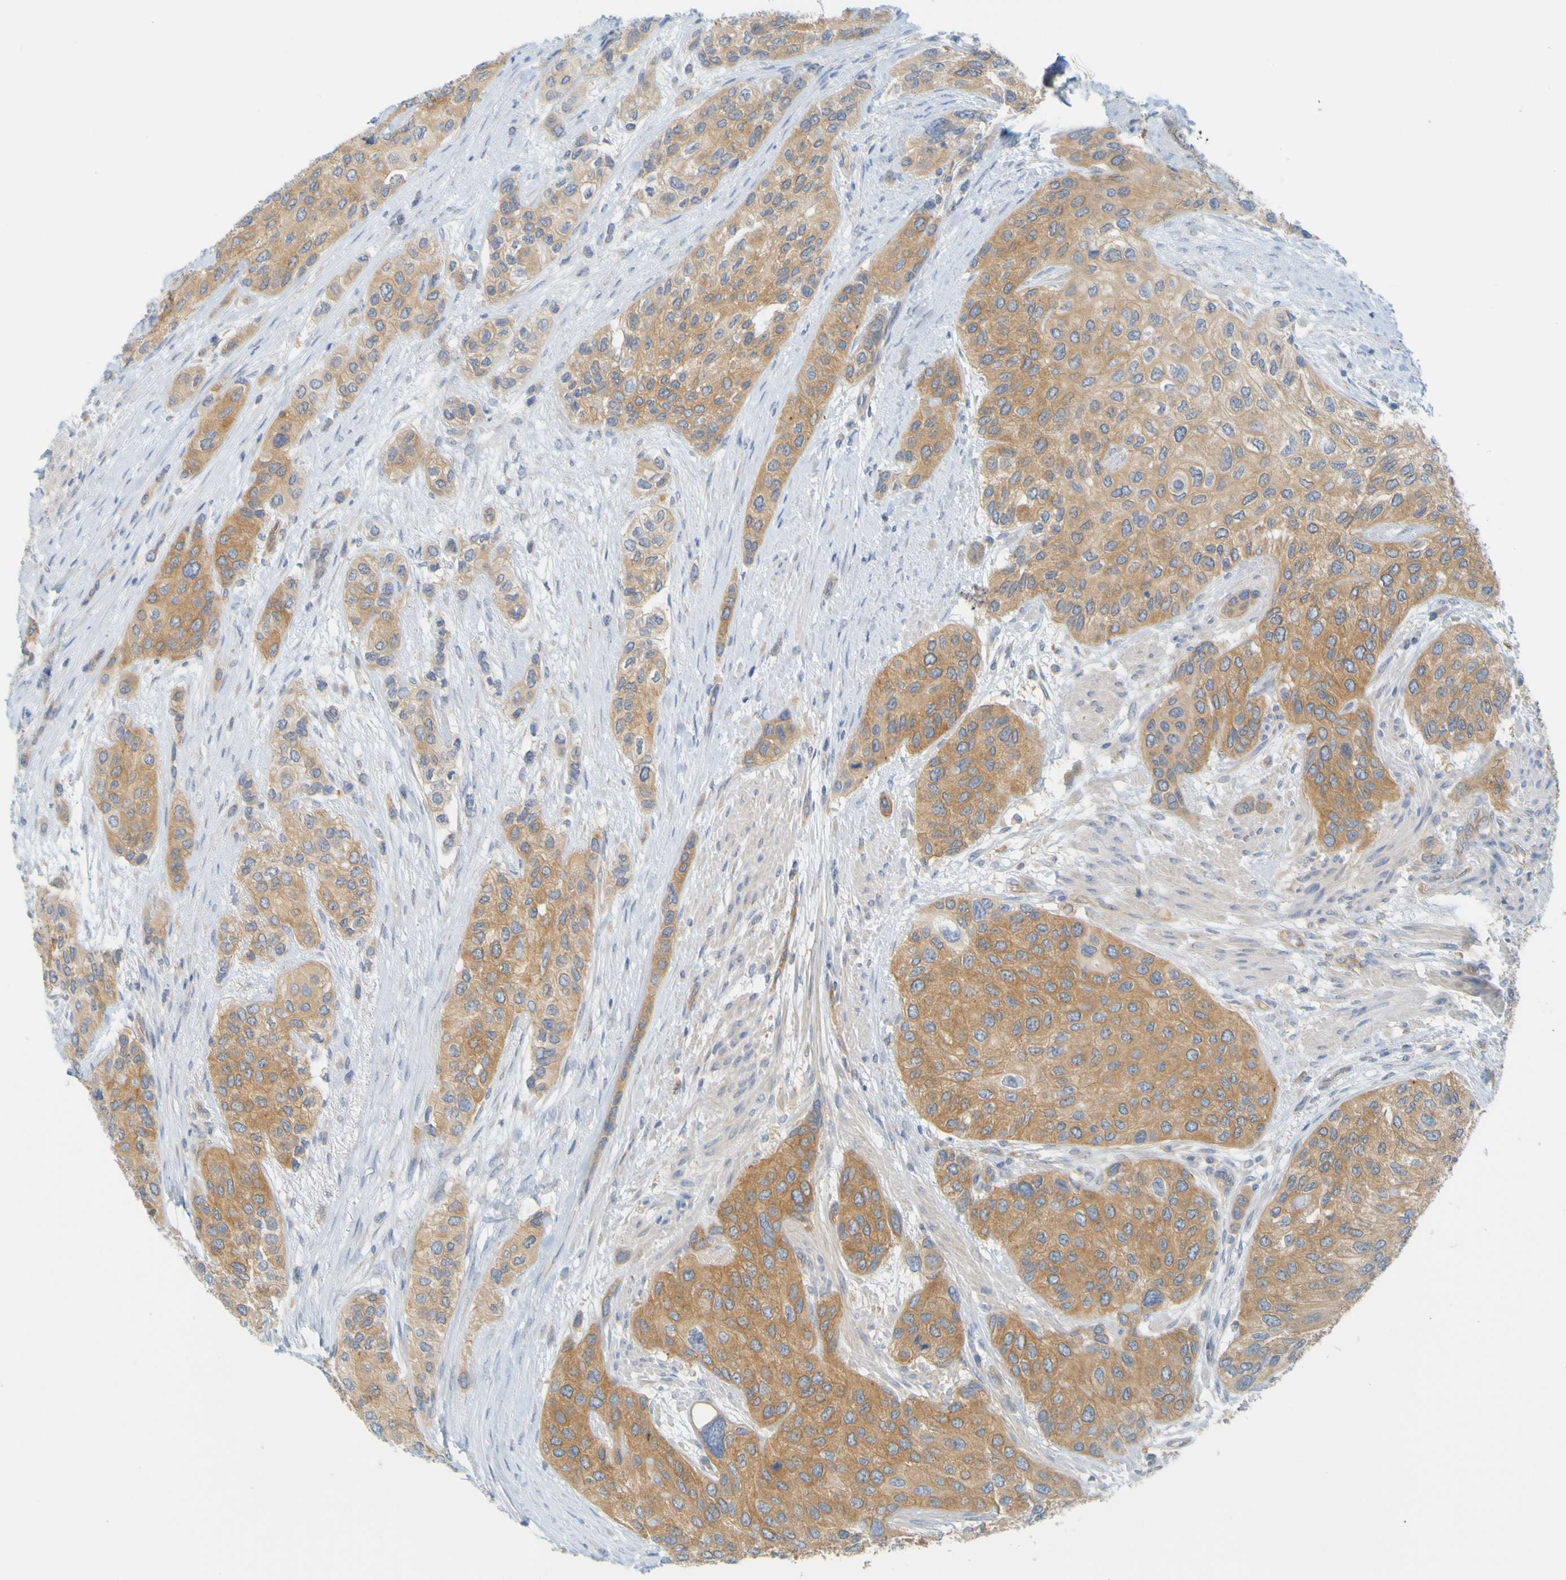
{"staining": {"intensity": "moderate", "quantity": ">75%", "location": "cytoplasmic/membranous"}, "tissue": "urothelial cancer", "cell_type": "Tumor cells", "image_type": "cancer", "snomed": [{"axis": "morphology", "description": "Urothelial carcinoma, High grade"}, {"axis": "topography", "description": "Urinary bladder"}], "caption": "Urothelial cancer tissue demonstrates moderate cytoplasmic/membranous positivity in approximately >75% of tumor cells", "gene": "APPL1", "patient": {"sex": "female", "age": 56}}